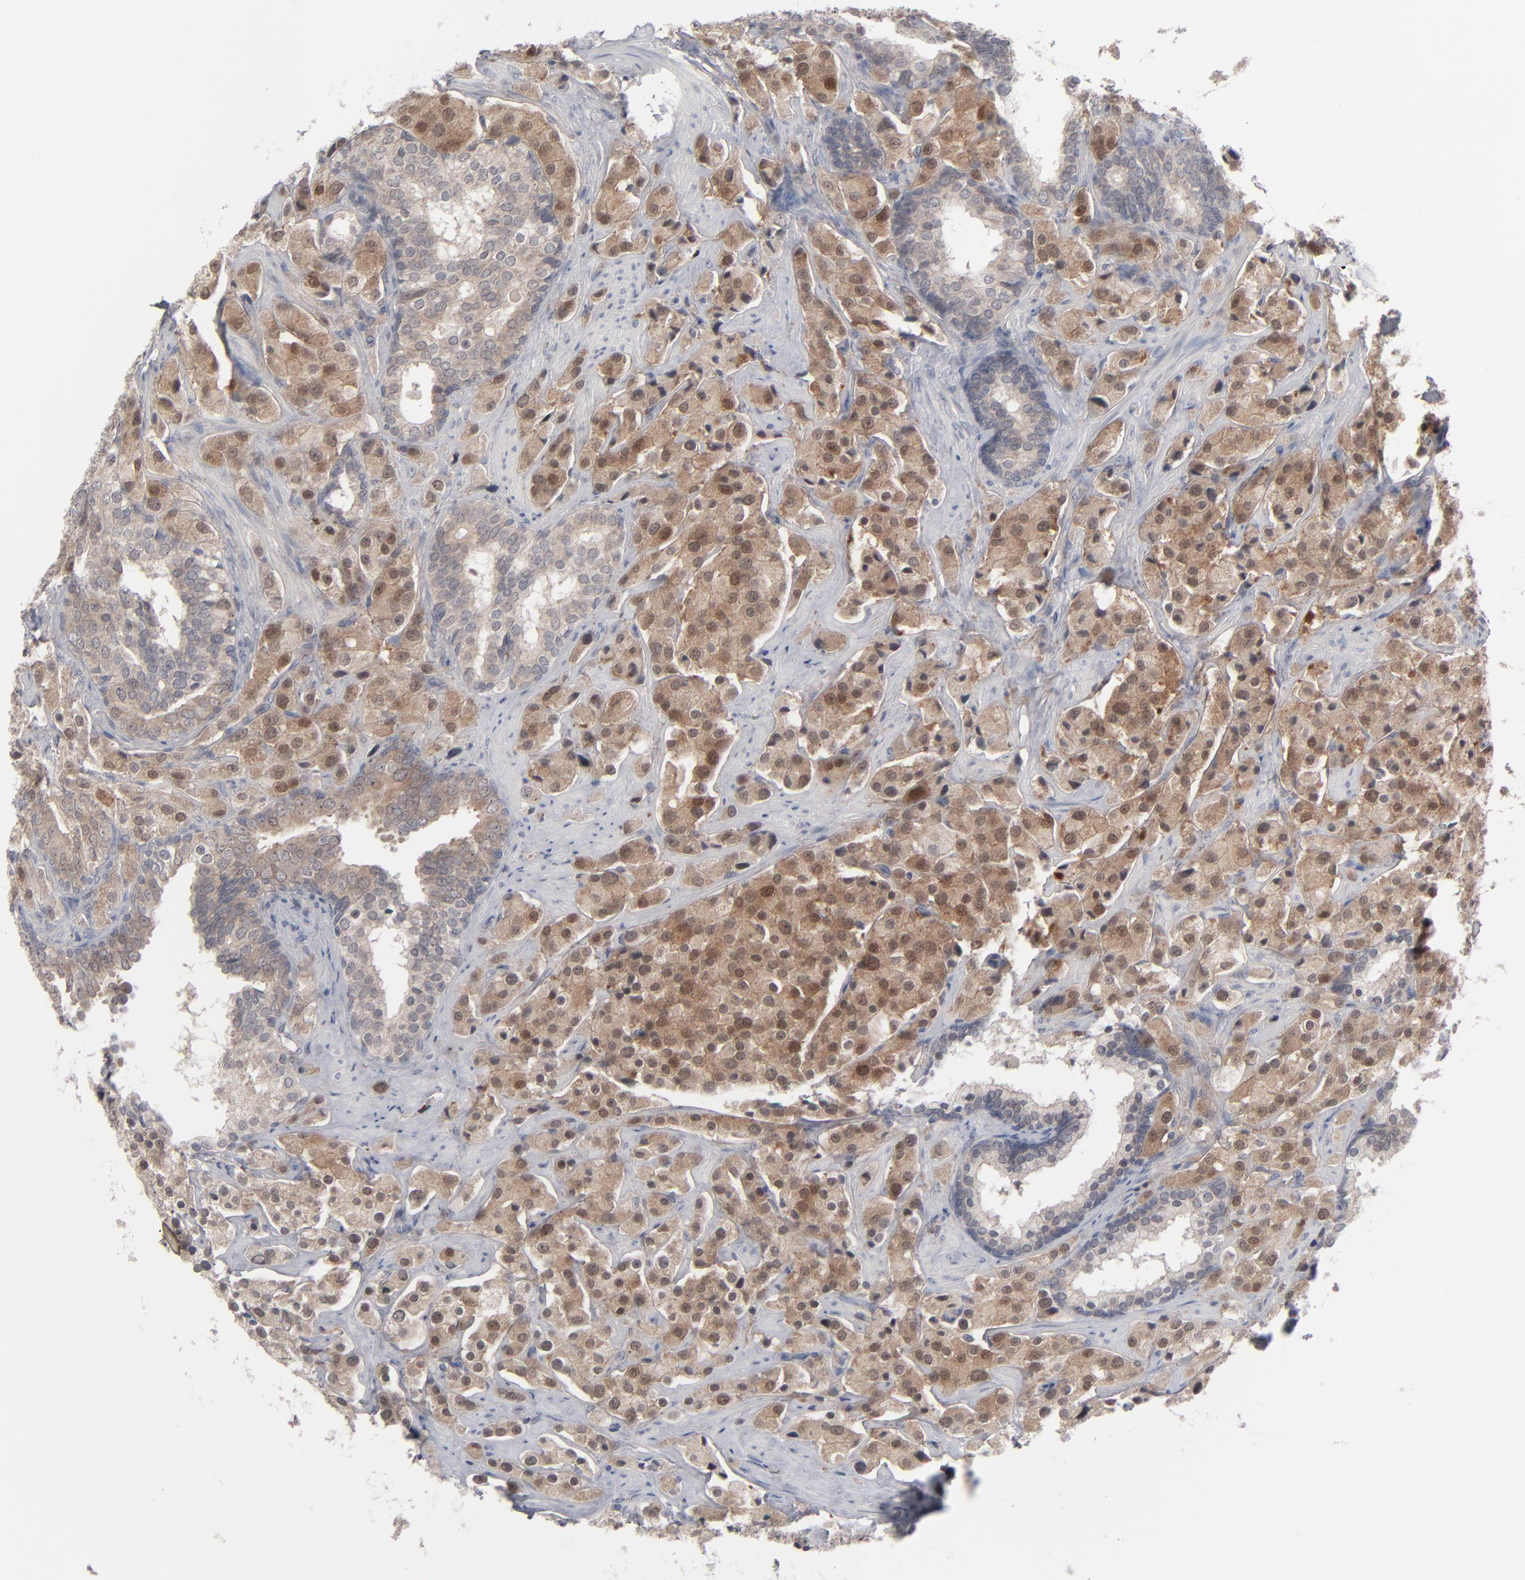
{"staining": {"intensity": "moderate", "quantity": ">75%", "location": "cytoplasmic/membranous"}, "tissue": "prostate cancer", "cell_type": "Tumor cells", "image_type": "cancer", "snomed": [{"axis": "morphology", "description": "Adenocarcinoma, Medium grade"}, {"axis": "topography", "description": "Prostate"}], "caption": "Immunohistochemical staining of human prostate cancer demonstrates medium levels of moderate cytoplasmic/membranous positivity in approximately >75% of tumor cells.", "gene": "POF1B", "patient": {"sex": "male", "age": 70}}